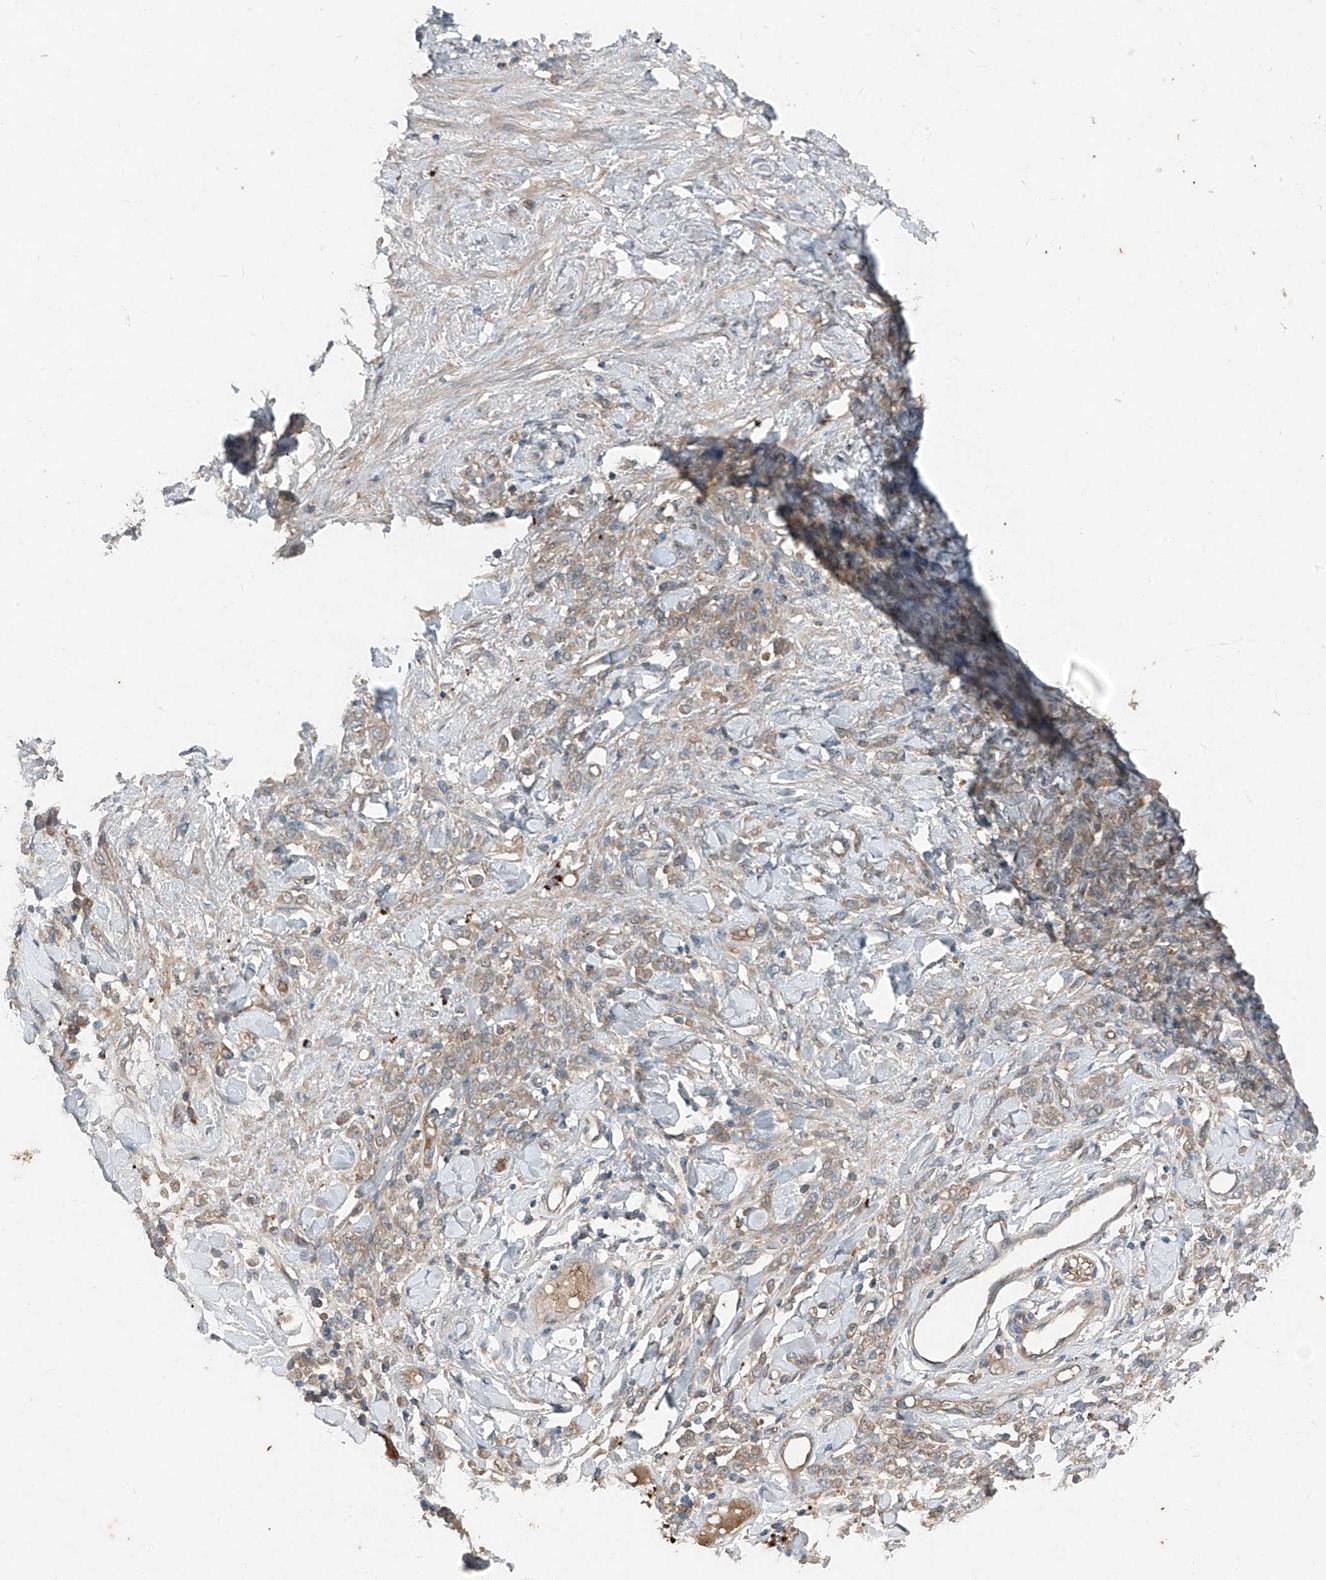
{"staining": {"intensity": "weak", "quantity": "25%-75%", "location": "cytoplasmic/membranous"}, "tissue": "stomach cancer", "cell_type": "Tumor cells", "image_type": "cancer", "snomed": [{"axis": "morphology", "description": "Normal tissue, NOS"}, {"axis": "morphology", "description": "Adenocarcinoma, NOS"}, {"axis": "topography", "description": "Stomach"}], "caption": "Tumor cells reveal low levels of weak cytoplasmic/membranous positivity in approximately 25%-75% of cells in human stomach adenocarcinoma.", "gene": "FOXRED2", "patient": {"sex": "male", "age": 82}}